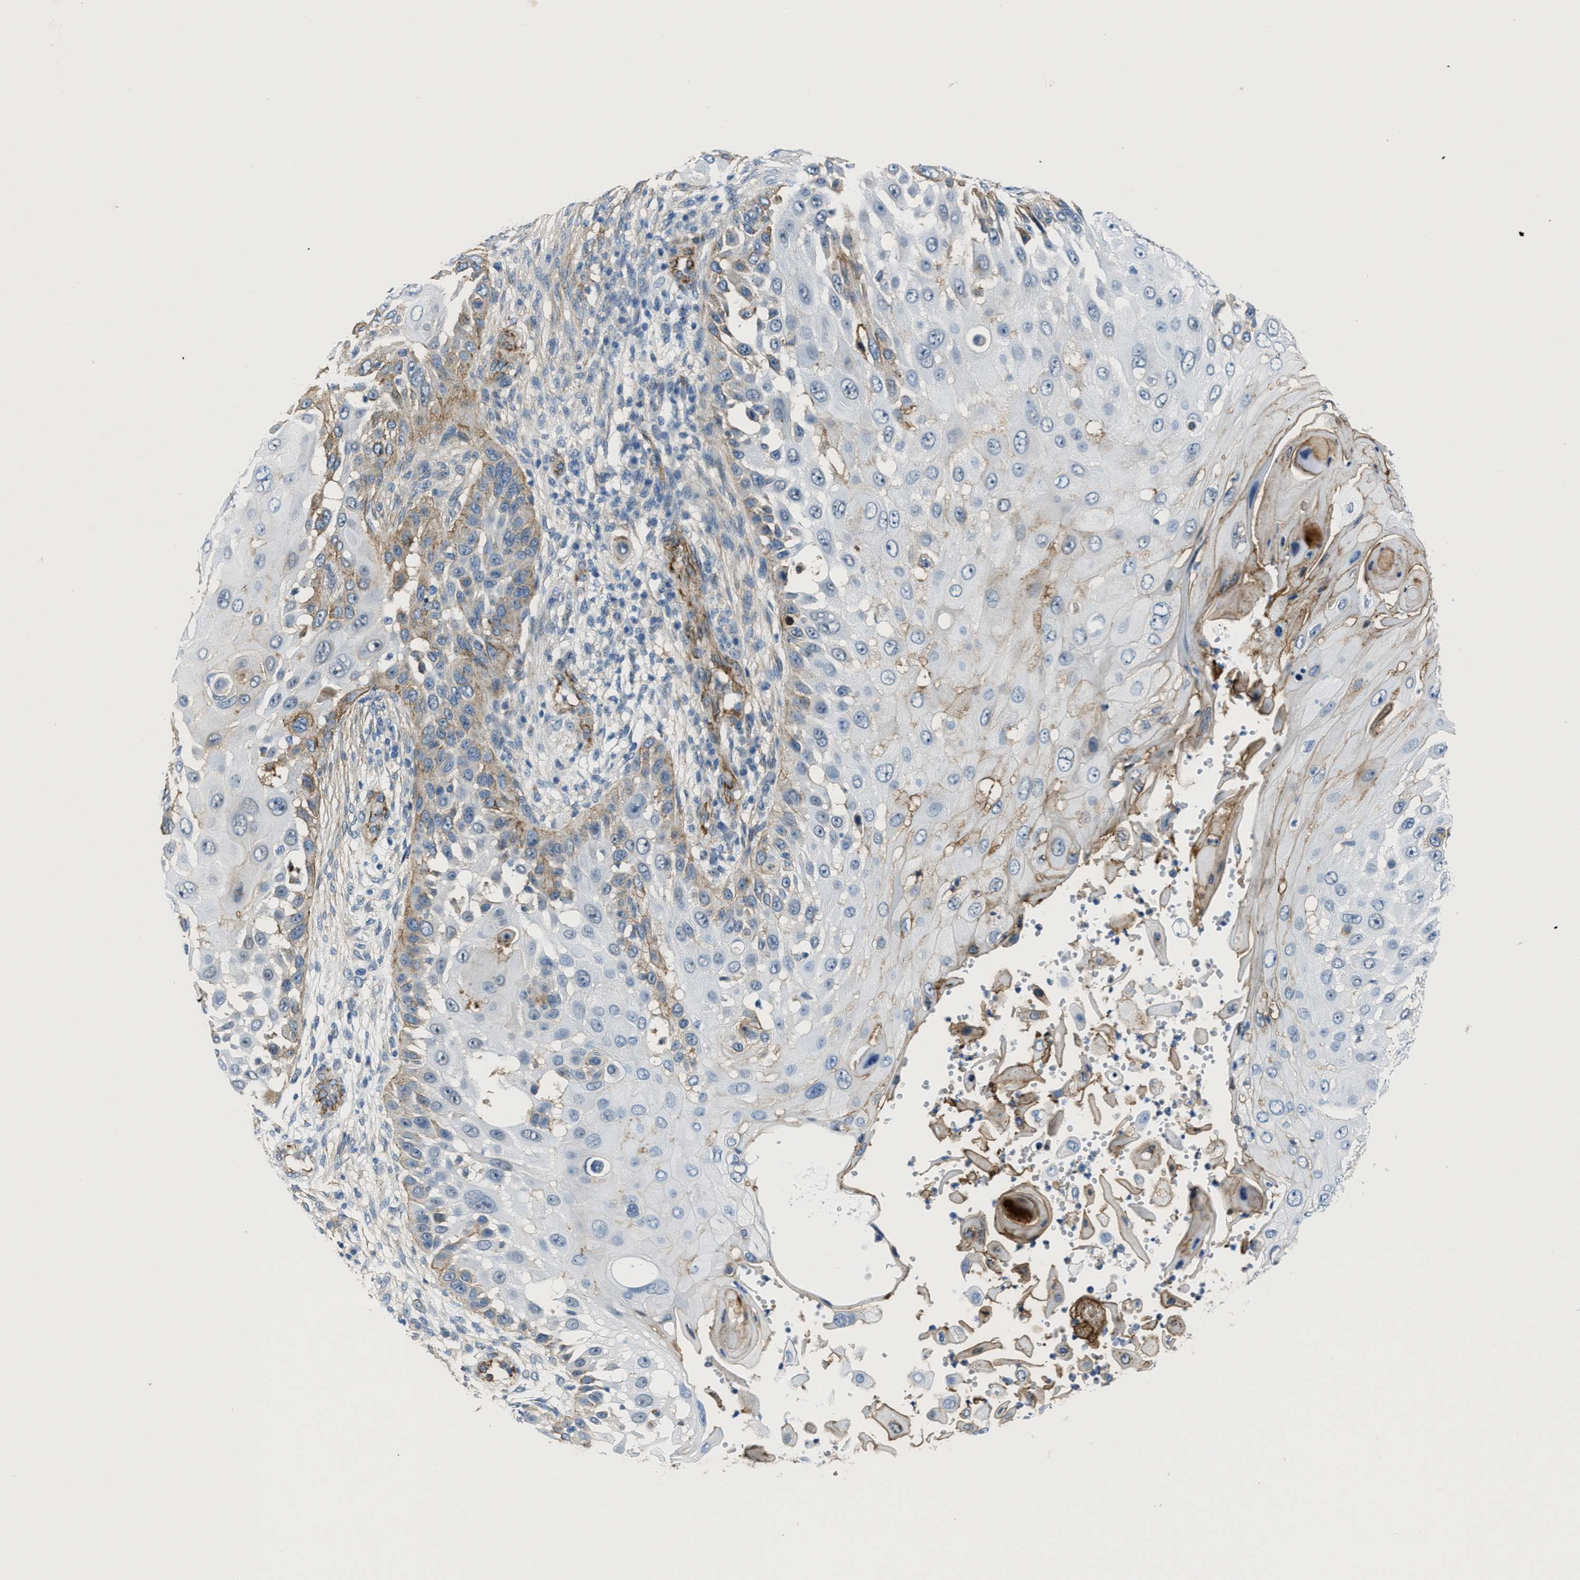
{"staining": {"intensity": "weak", "quantity": "25%-75%", "location": "cytoplasmic/membranous"}, "tissue": "skin cancer", "cell_type": "Tumor cells", "image_type": "cancer", "snomed": [{"axis": "morphology", "description": "Squamous cell carcinoma, NOS"}, {"axis": "topography", "description": "Skin"}], "caption": "Protein staining reveals weak cytoplasmic/membranous expression in approximately 25%-75% of tumor cells in skin cancer. (Stains: DAB in brown, nuclei in blue, Microscopy: brightfield microscopy at high magnification).", "gene": "NAB1", "patient": {"sex": "female", "age": 44}}